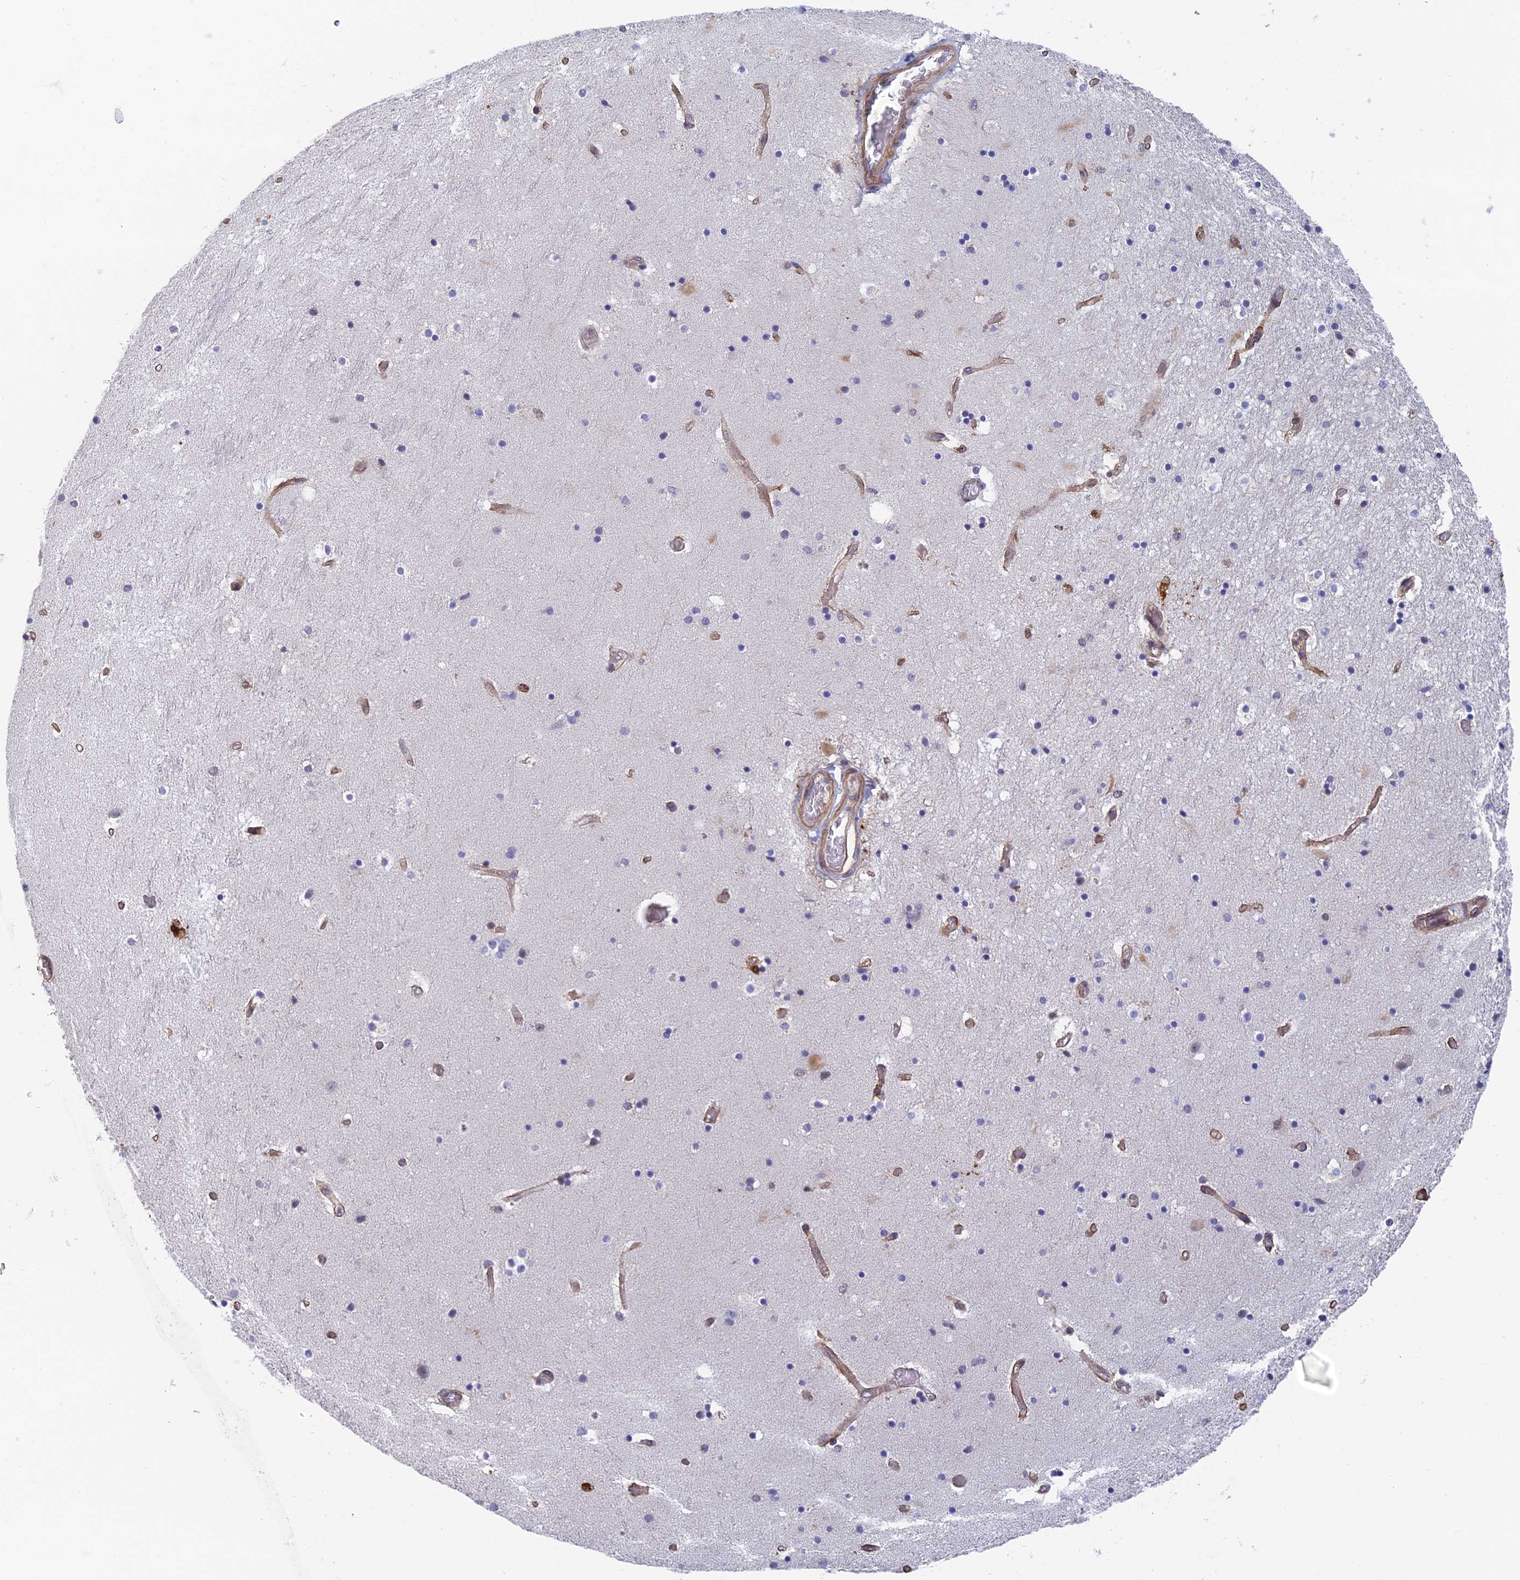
{"staining": {"intensity": "negative", "quantity": "none", "location": "none"}, "tissue": "hippocampus", "cell_type": "Glial cells", "image_type": "normal", "snomed": [{"axis": "morphology", "description": "Normal tissue, NOS"}, {"axis": "topography", "description": "Hippocampus"}], "caption": "DAB (3,3'-diaminobenzidine) immunohistochemical staining of normal human hippocampus demonstrates no significant positivity in glial cells.", "gene": "NSMCE1", "patient": {"sex": "female", "age": 52}}